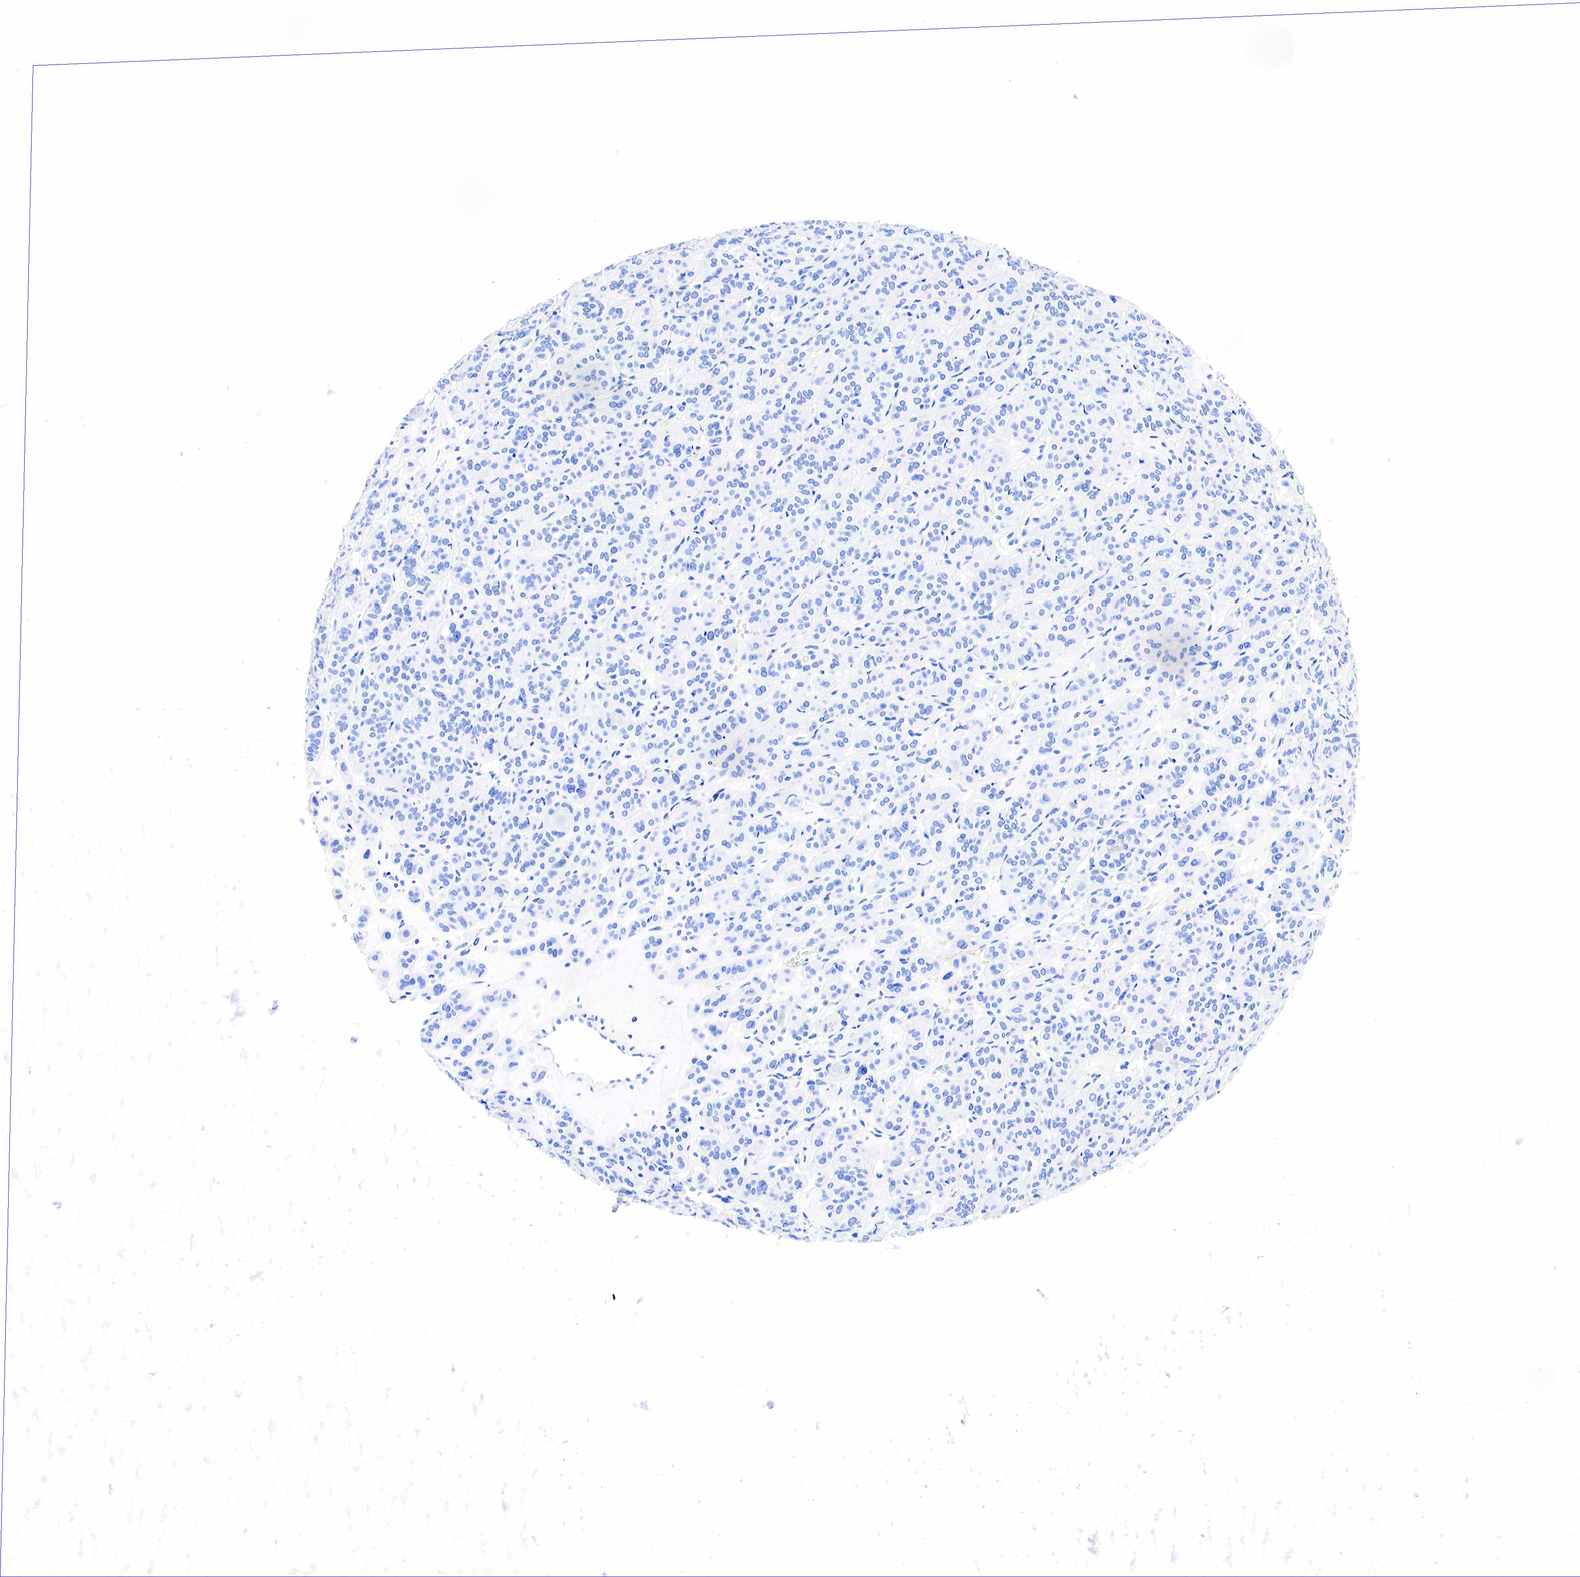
{"staining": {"intensity": "negative", "quantity": "none", "location": "none"}, "tissue": "thyroid cancer", "cell_type": "Tumor cells", "image_type": "cancer", "snomed": [{"axis": "morphology", "description": "Follicular adenoma carcinoma, NOS"}, {"axis": "topography", "description": "Thyroid gland"}], "caption": "The histopathology image demonstrates no significant expression in tumor cells of thyroid follicular adenoma carcinoma.", "gene": "ESR1", "patient": {"sex": "female", "age": 71}}